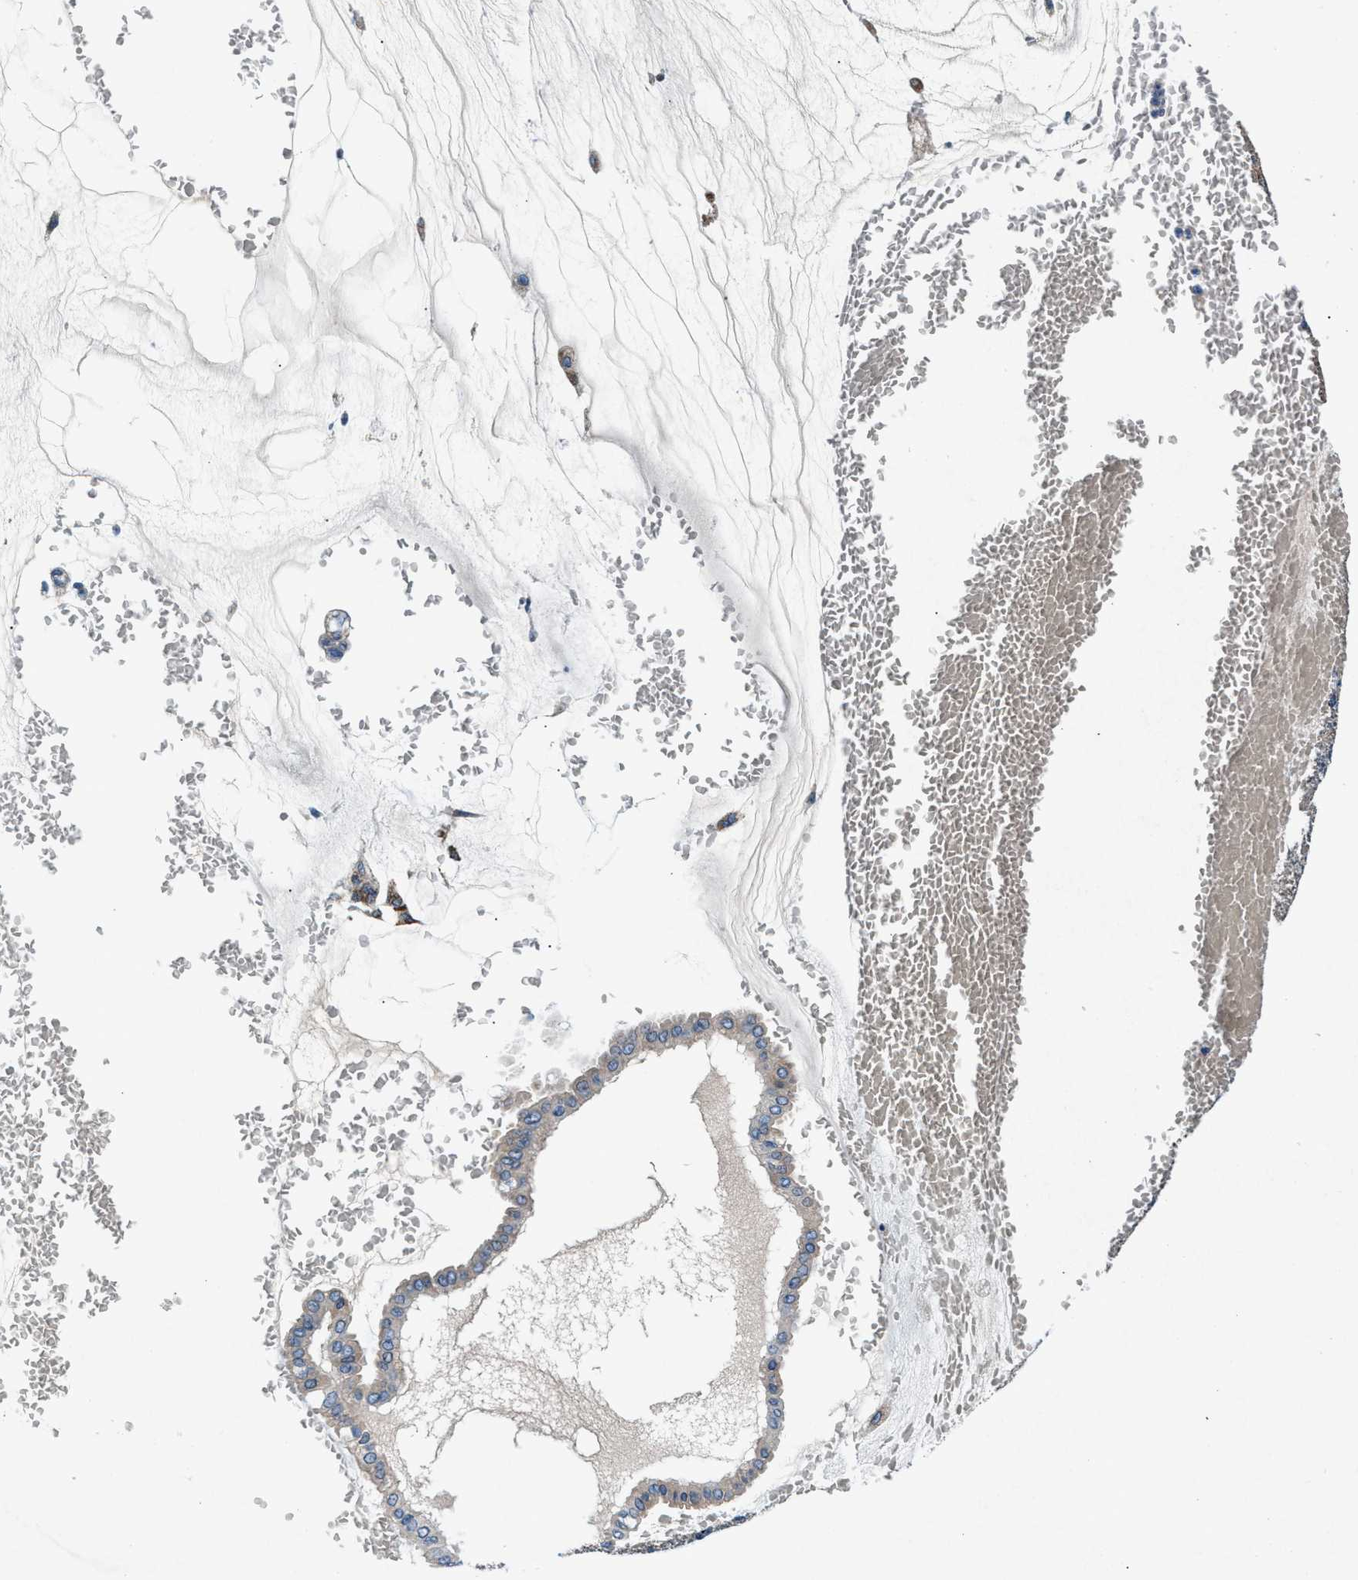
{"staining": {"intensity": "negative", "quantity": "none", "location": "none"}, "tissue": "ovarian cancer", "cell_type": "Tumor cells", "image_type": "cancer", "snomed": [{"axis": "morphology", "description": "Cystadenocarcinoma, mucinous, NOS"}, {"axis": "topography", "description": "Ovary"}], "caption": "The micrograph demonstrates no significant staining in tumor cells of ovarian cancer.", "gene": "PRTFDC1", "patient": {"sex": "female", "age": 73}}